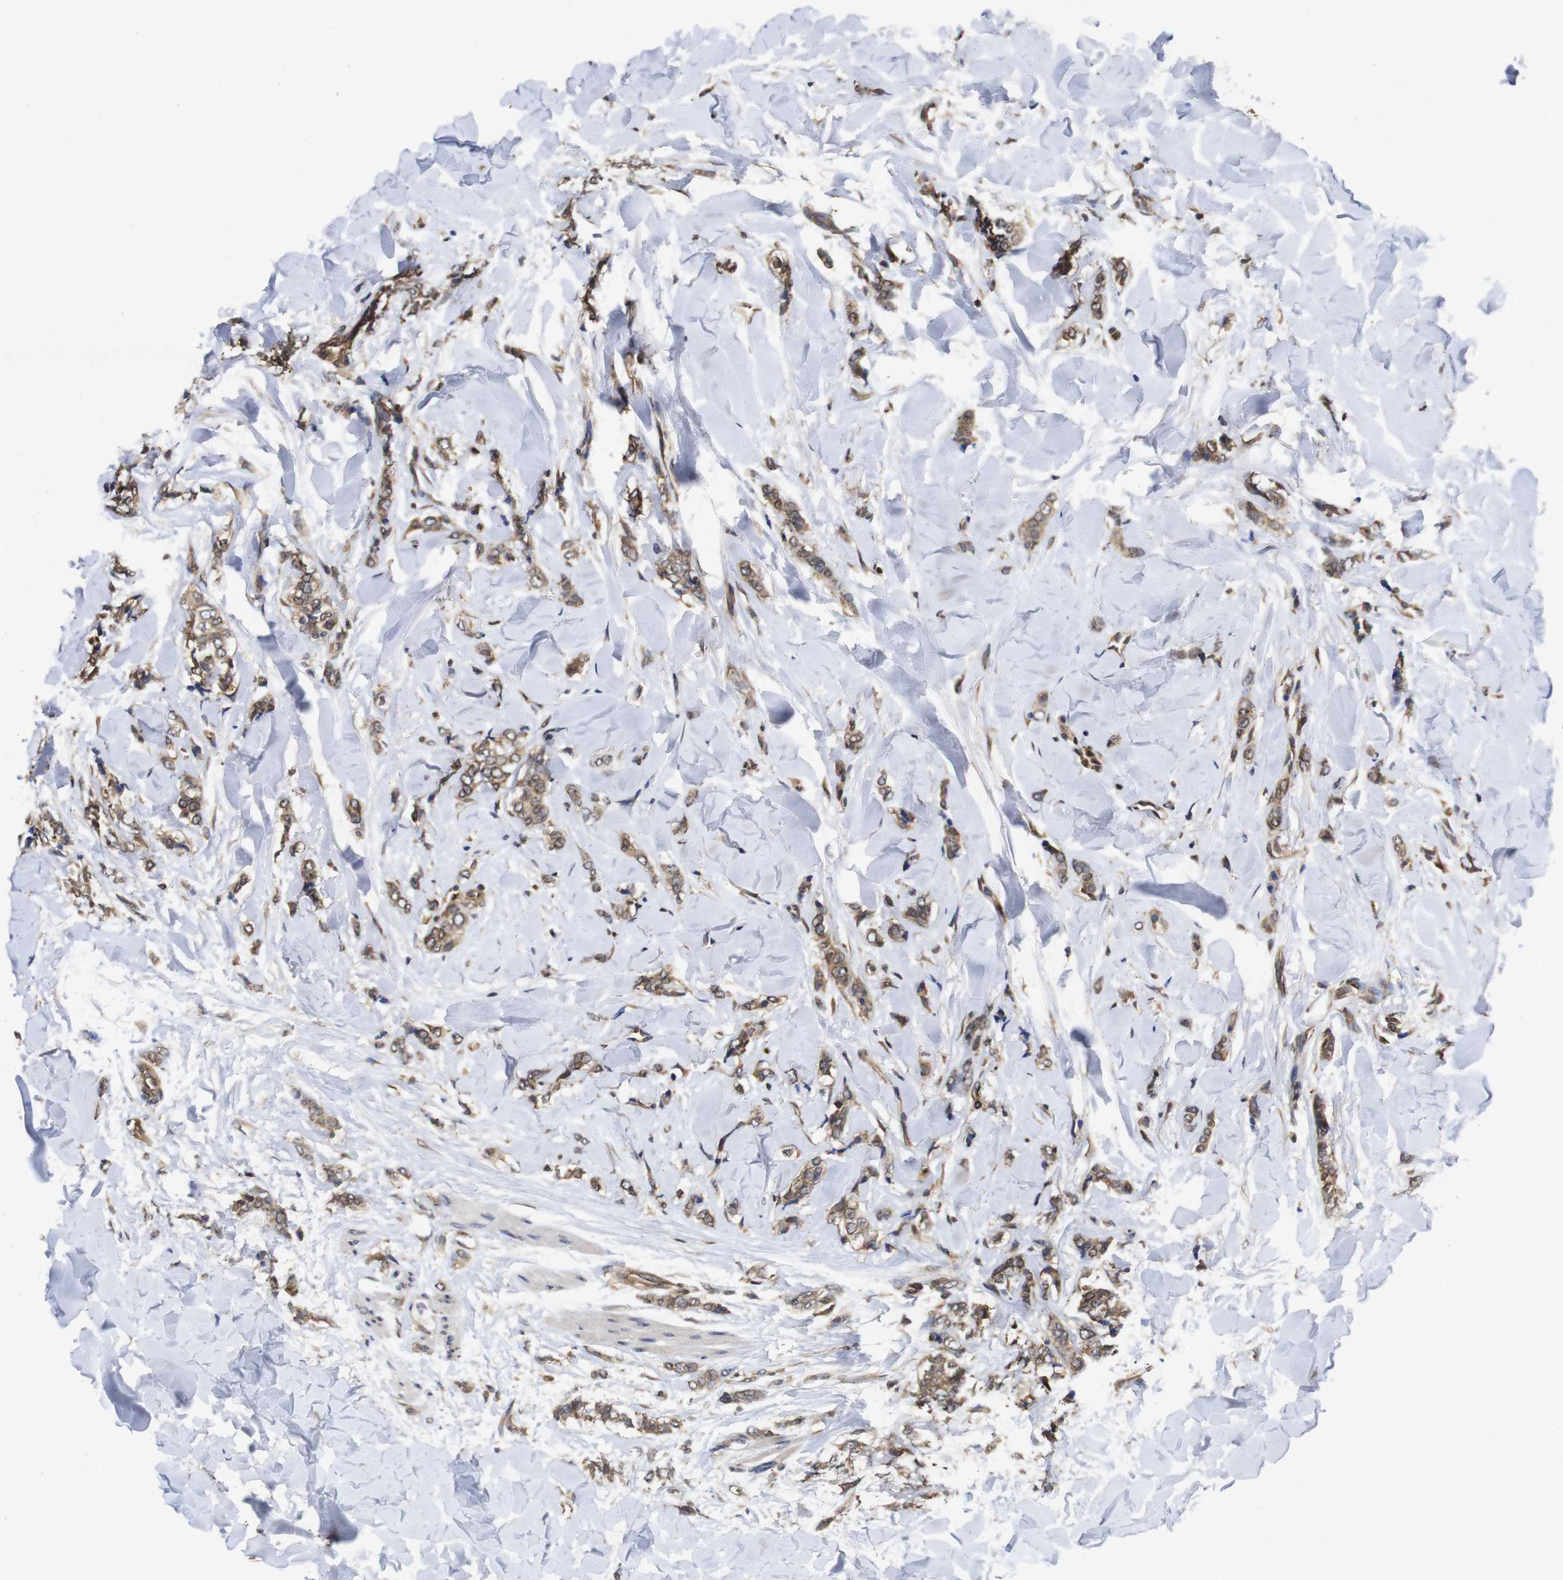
{"staining": {"intensity": "moderate", "quantity": ">75%", "location": "cytoplasmic/membranous"}, "tissue": "breast cancer", "cell_type": "Tumor cells", "image_type": "cancer", "snomed": [{"axis": "morphology", "description": "Lobular carcinoma"}, {"axis": "topography", "description": "Skin"}, {"axis": "topography", "description": "Breast"}], "caption": "Breast cancer stained for a protein shows moderate cytoplasmic/membranous positivity in tumor cells.", "gene": "SUMO3", "patient": {"sex": "female", "age": 46}}